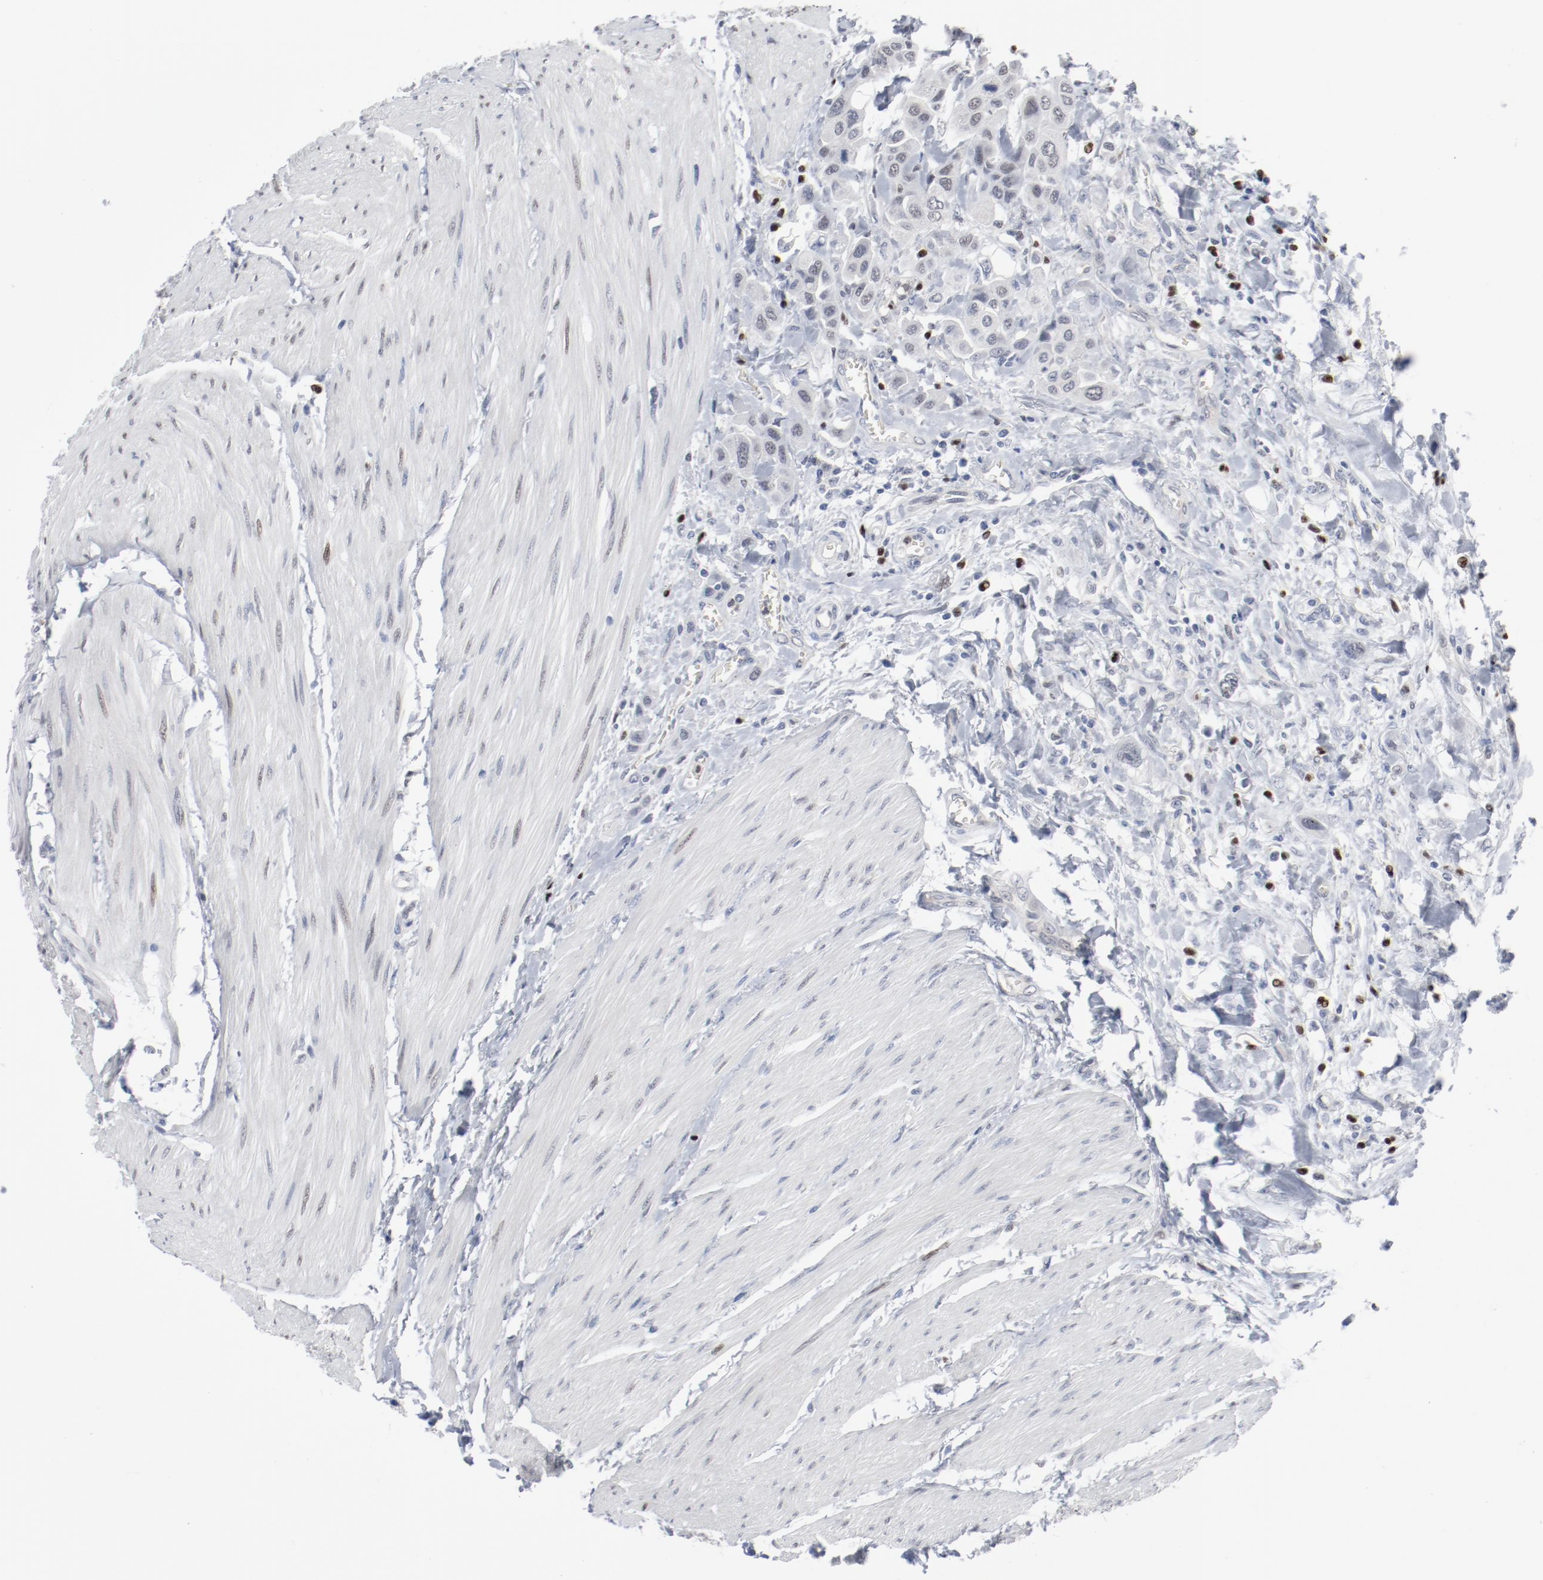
{"staining": {"intensity": "negative", "quantity": "none", "location": "none"}, "tissue": "urothelial cancer", "cell_type": "Tumor cells", "image_type": "cancer", "snomed": [{"axis": "morphology", "description": "Urothelial carcinoma, High grade"}, {"axis": "topography", "description": "Urinary bladder"}], "caption": "This is an immunohistochemistry histopathology image of human urothelial carcinoma (high-grade). There is no expression in tumor cells.", "gene": "FOXN2", "patient": {"sex": "male", "age": 50}}